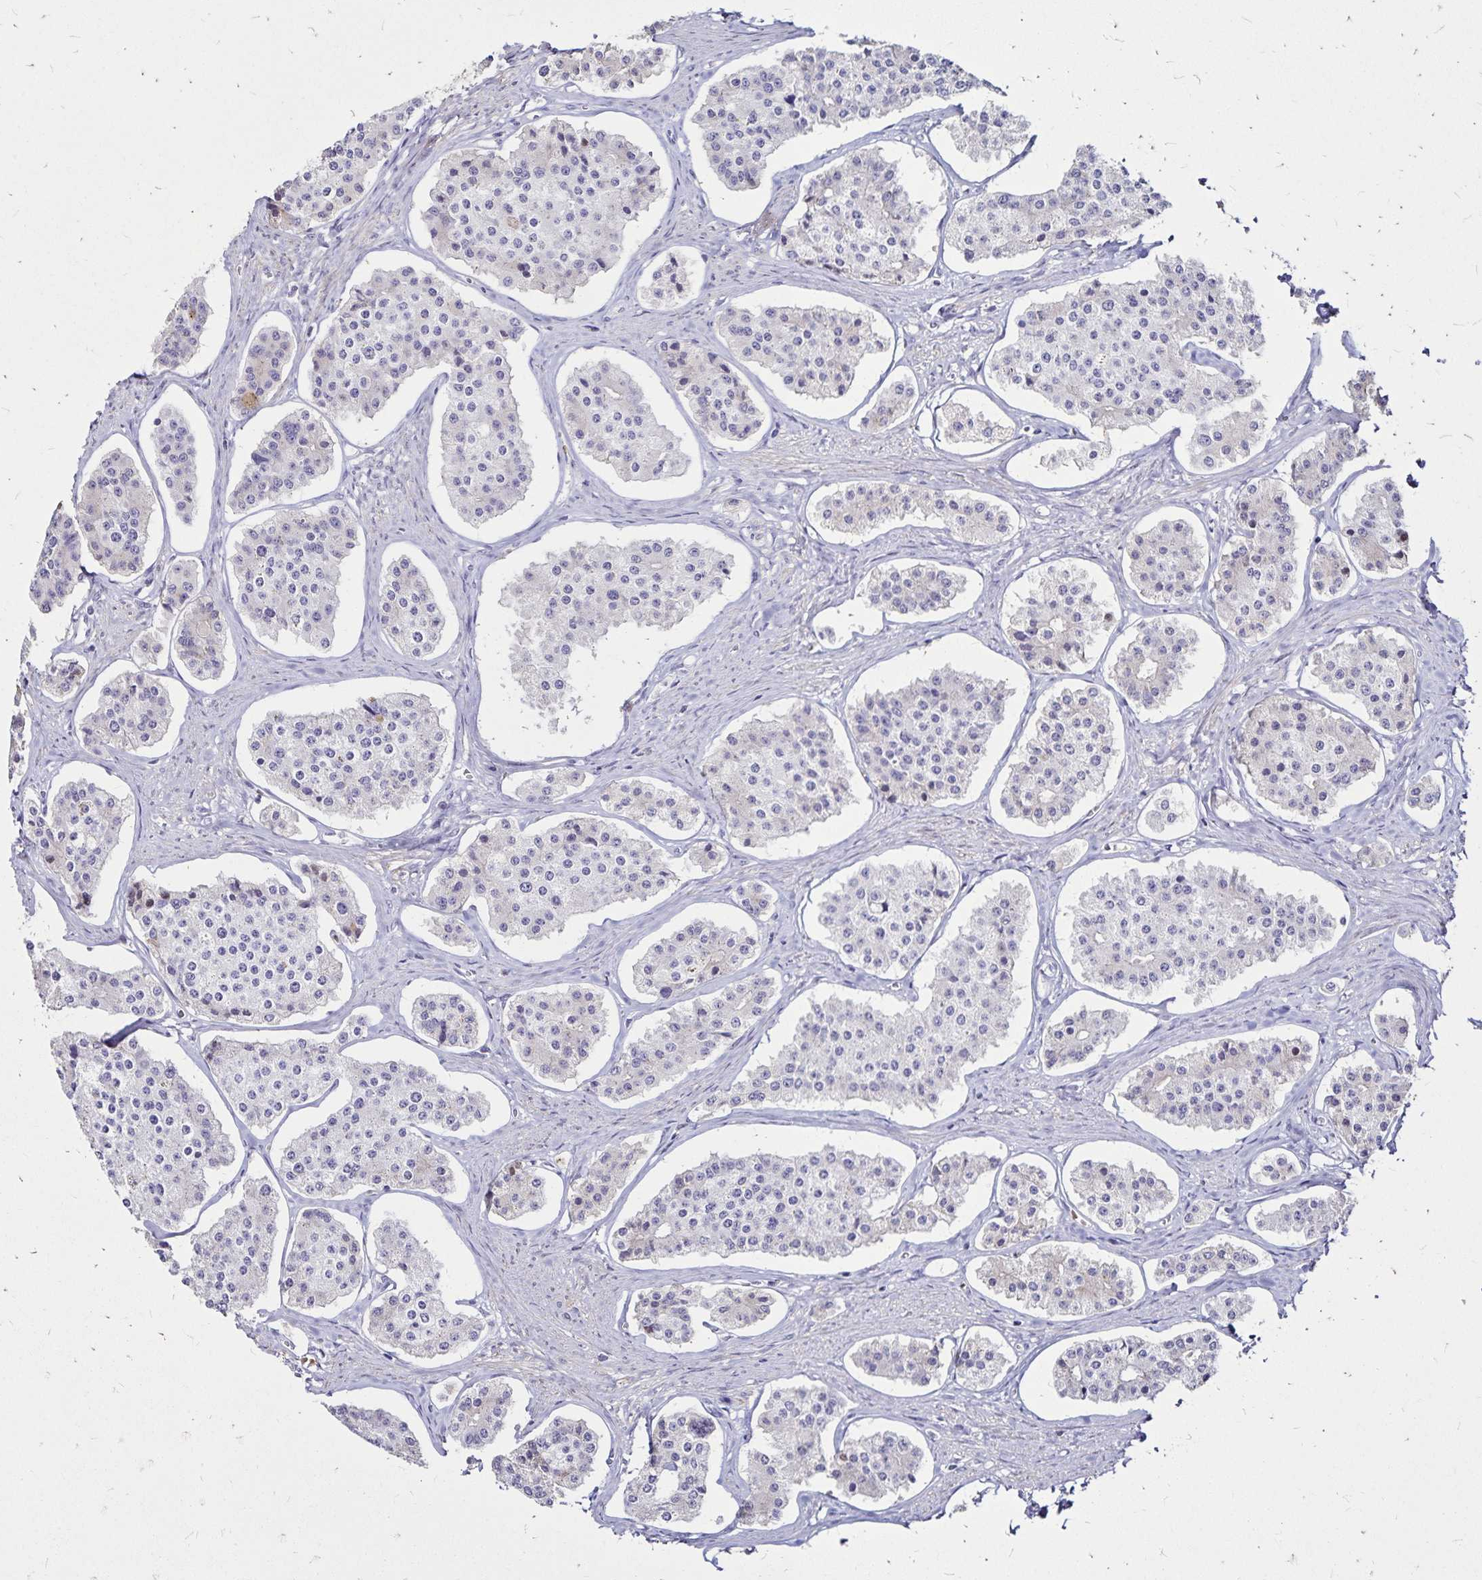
{"staining": {"intensity": "negative", "quantity": "none", "location": "none"}, "tissue": "carcinoid", "cell_type": "Tumor cells", "image_type": "cancer", "snomed": [{"axis": "morphology", "description": "Carcinoid, malignant, NOS"}, {"axis": "topography", "description": "Small intestine"}], "caption": "Carcinoid (malignant) was stained to show a protein in brown. There is no significant positivity in tumor cells.", "gene": "KISS1", "patient": {"sex": "female", "age": 65}}